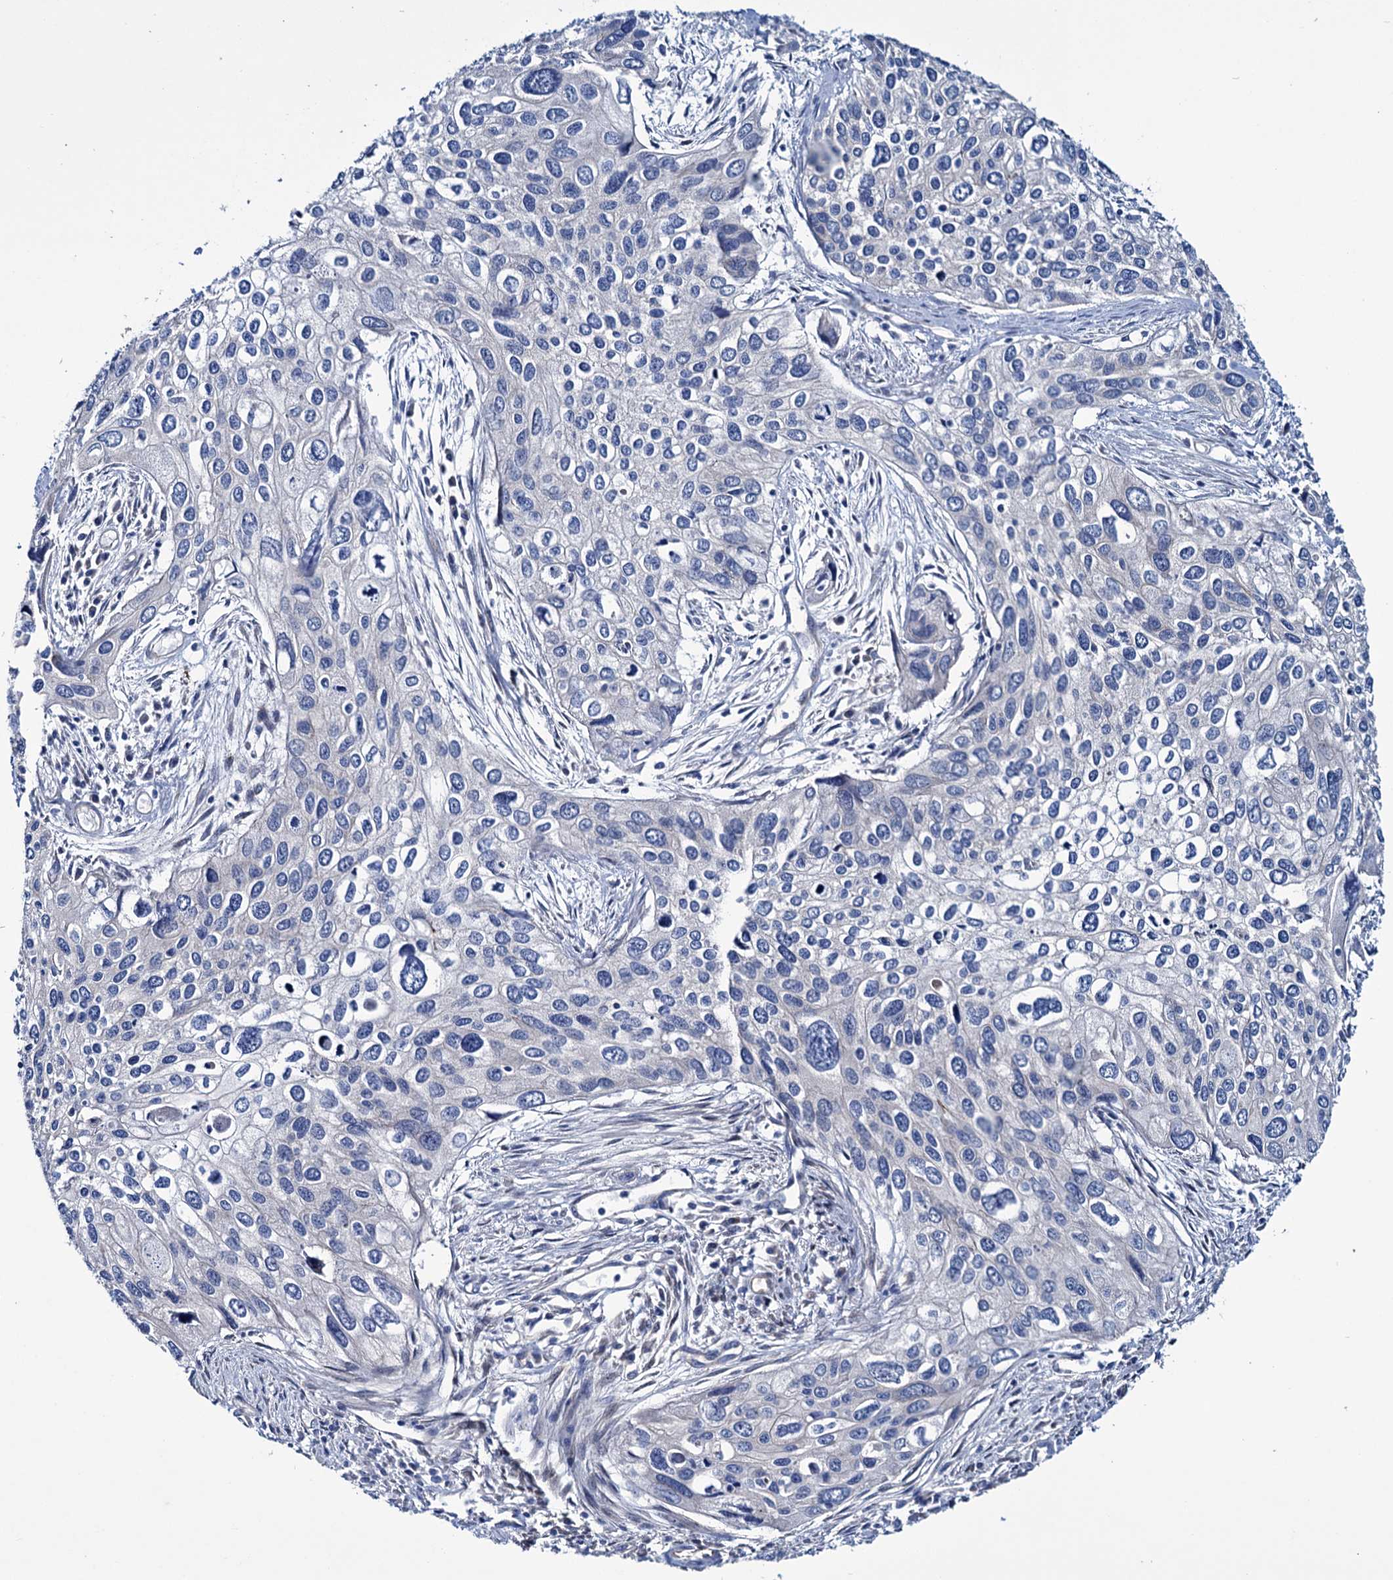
{"staining": {"intensity": "negative", "quantity": "none", "location": "none"}, "tissue": "cervical cancer", "cell_type": "Tumor cells", "image_type": "cancer", "snomed": [{"axis": "morphology", "description": "Squamous cell carcinoma, NOS"}, {"axis": "topography", "description": "Cervix"}], "caption": "Histopathology image shows no significant protein staining in tumor cells of cervical squamous cell carcinoma.", "gene": "EYA4", "patient": {"sex": "female", "age": 55}}